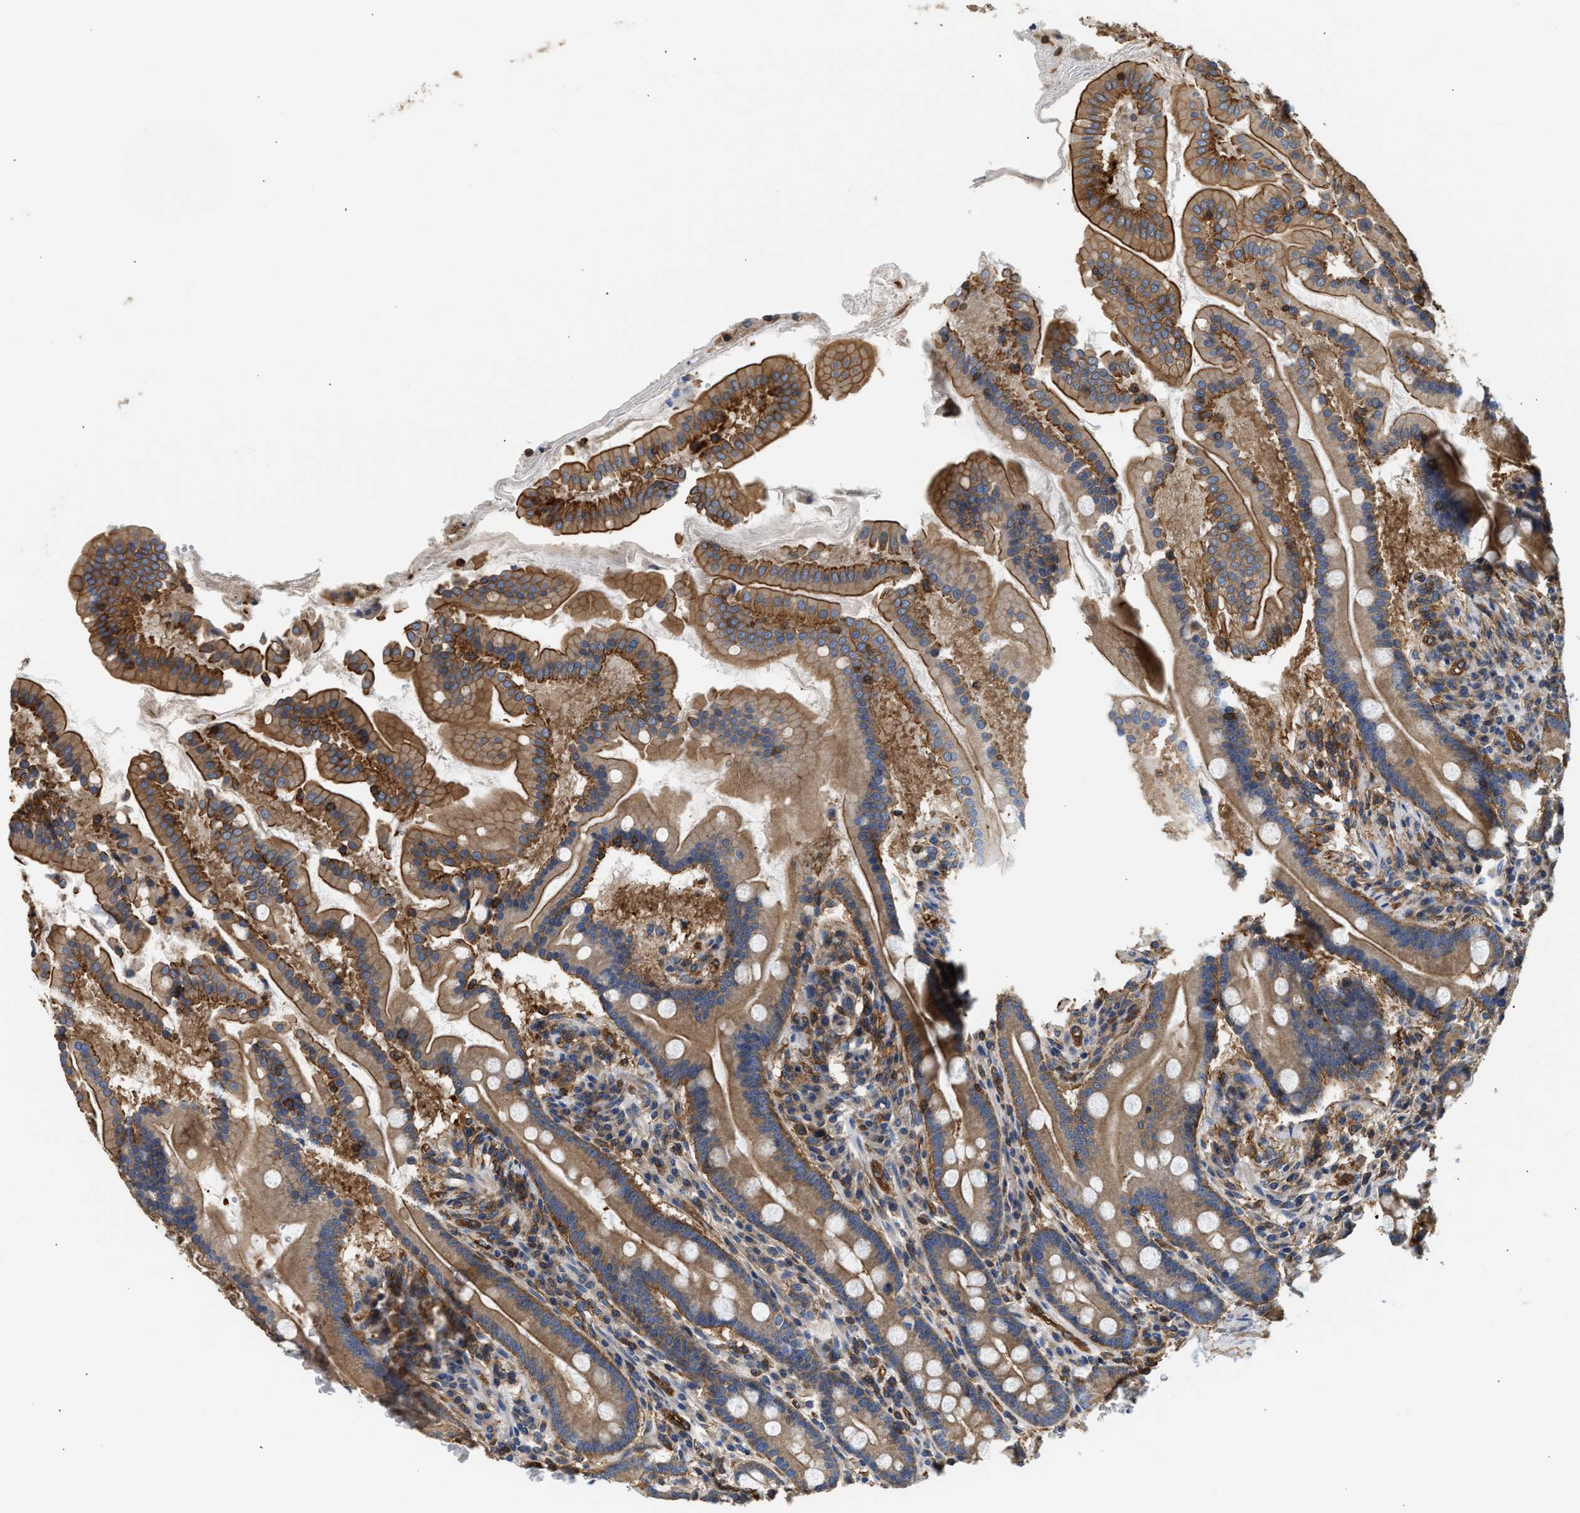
{"staining": {"intensity": "moderate", "quantity": ">75%", "location": "cytoplasmic/membranous"}, "tissue": "duodenum", "cell_type": "Glandular cells", "image_type": "normal", "snomed": [{"axis": "morphology", "description": "Normal tissue, NOS"}, {"axis": "topography", "description": "Duodenum"}], "caption": "Immunohistochemical staining of normal human duodenum shows moderate cytoplasmic/membranous protein staining in about >75% of glandular cells.", "gene": "SAMD9L", "patient": {"sex": "male", "age": 50}}